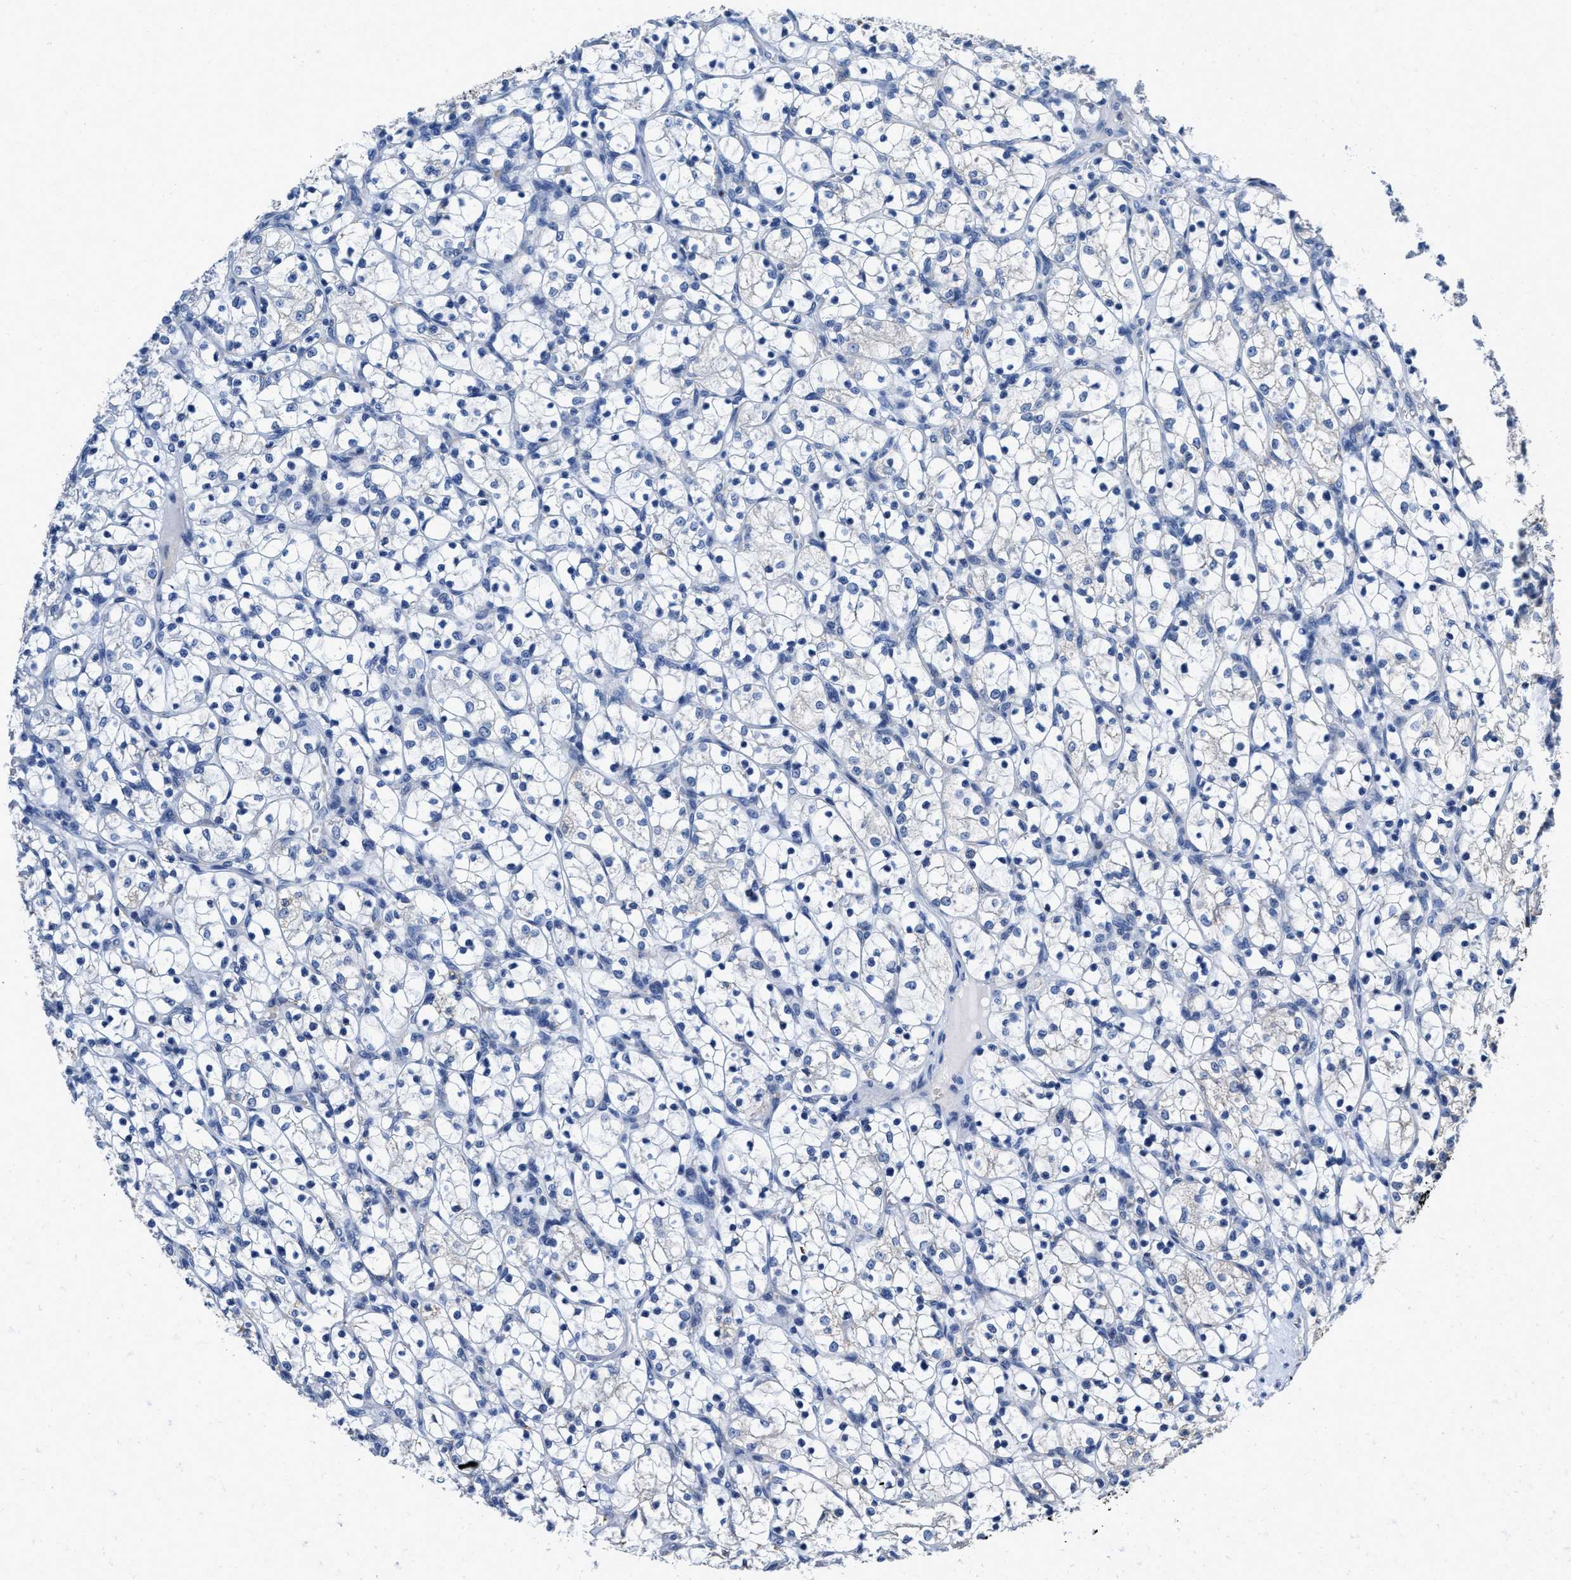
{"staining": {"intensity": "negative", "quantity": "none", "location": "none"}, "tissue": "renal cancer", "cell_type": "Tumor cells", "image_type": "cancer", "snomed": [{"axis": "morphology", "description": "Adenocarcinoma, NOS"}, {"axis": "topography", "description": "Kidney"}], "caption": "Renal adenocarcinoma stained for a protein using immunohistochemistry (IHC) demonstrates no expression tumor cells.", "gene": "GHITM", "patient": {"sex": "female", "age": 69}}